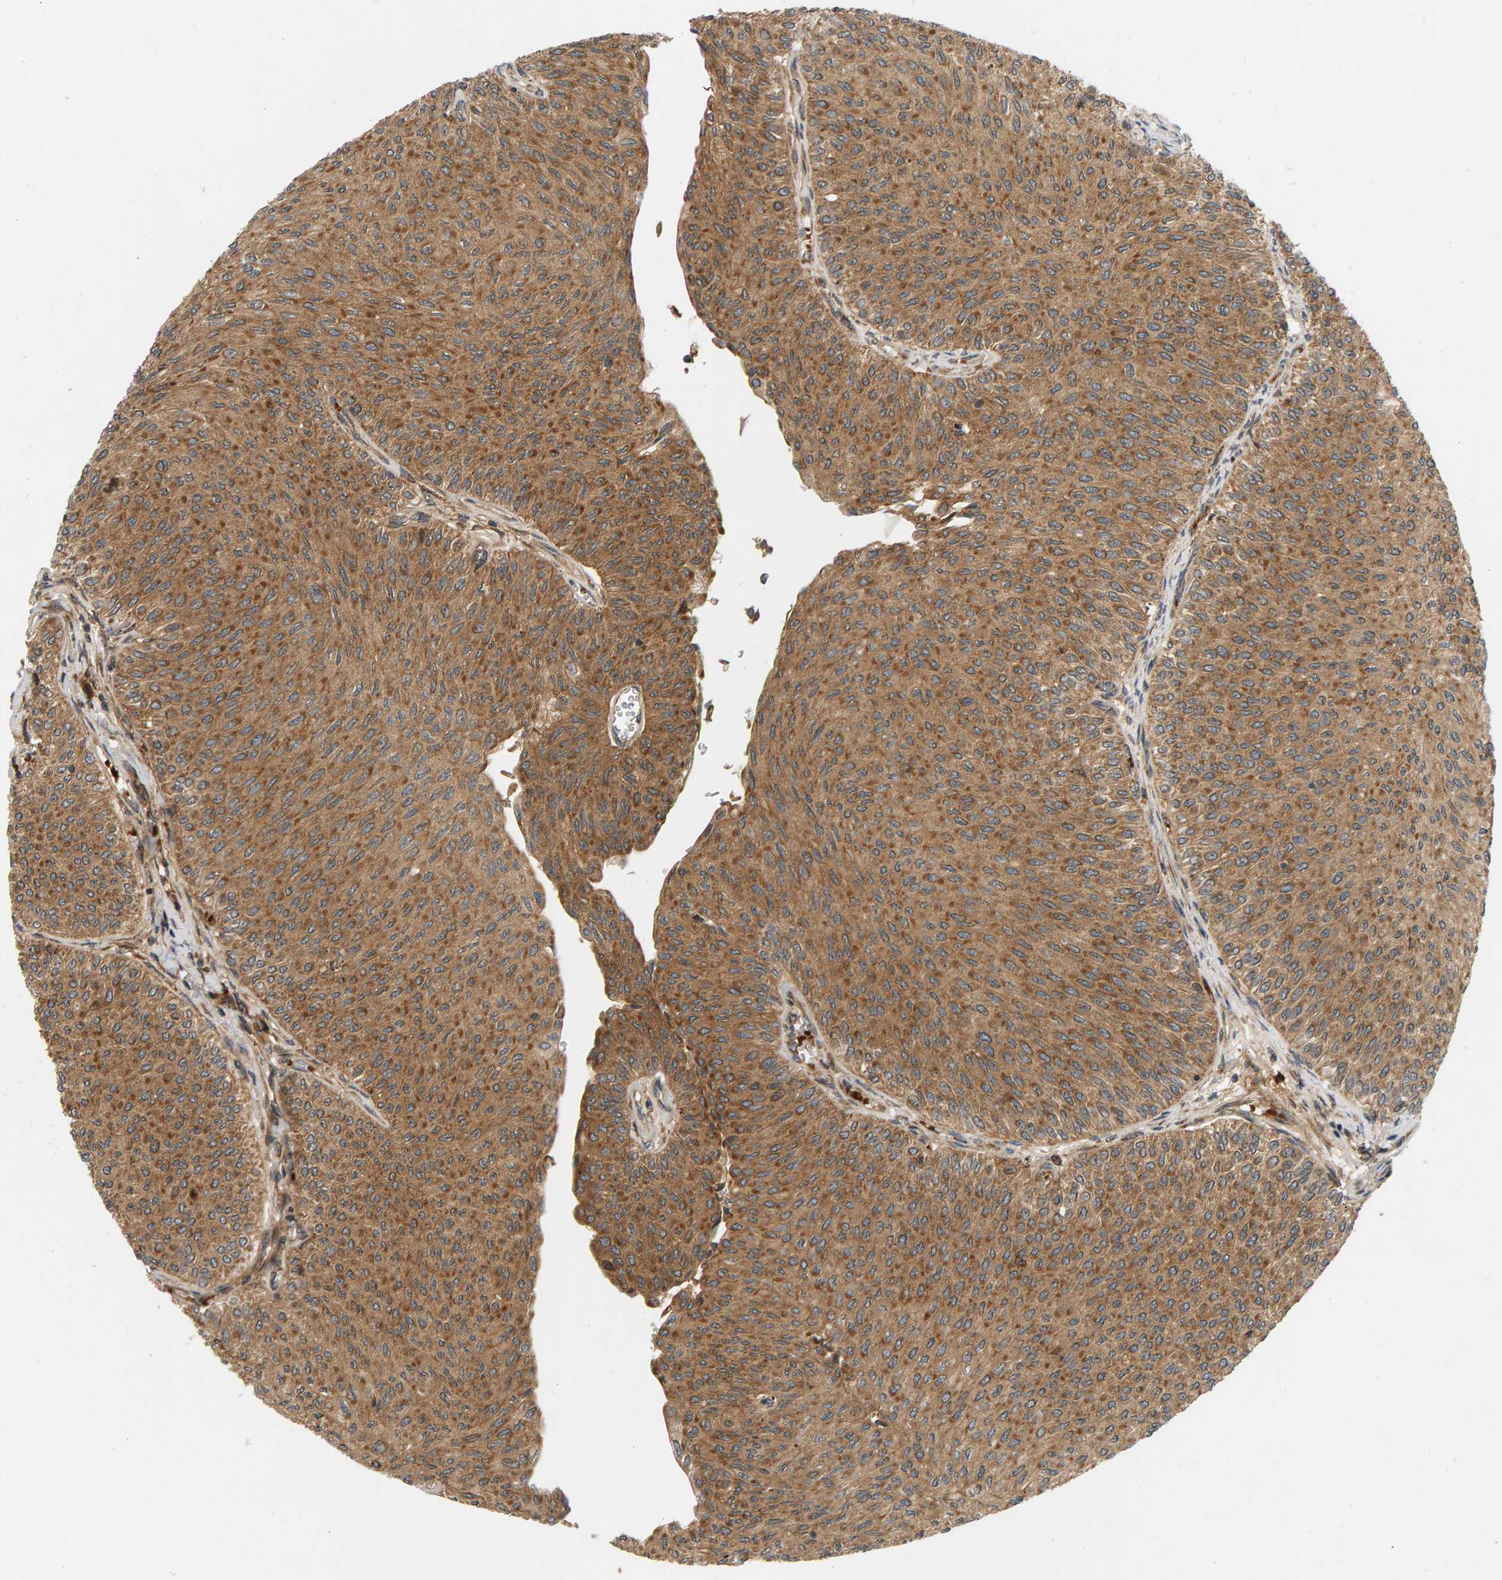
{"staining": {"intensity": "moderate", "quantity": ">75%", "location": "cytoplasmic/membranous"}, "tissue": "urothelial cancer", "cell_type": "Tumor cells", "image_type": "cancer", "snomed": [{"axis": "morphology", "description": "Urothelial carcinoma, Low grade"}, {"axis": "topography", "description": "Urinary bladder"}], "caption": "Urothelial cancer stained for a protein shows moderate cytoplasmic/membranous positivity in tumor cells. (Brightfield microscopy of DAB IHC at high magnification).", "gene": "BAHCC1", "patient": {"sex": "male", "age": 78}}